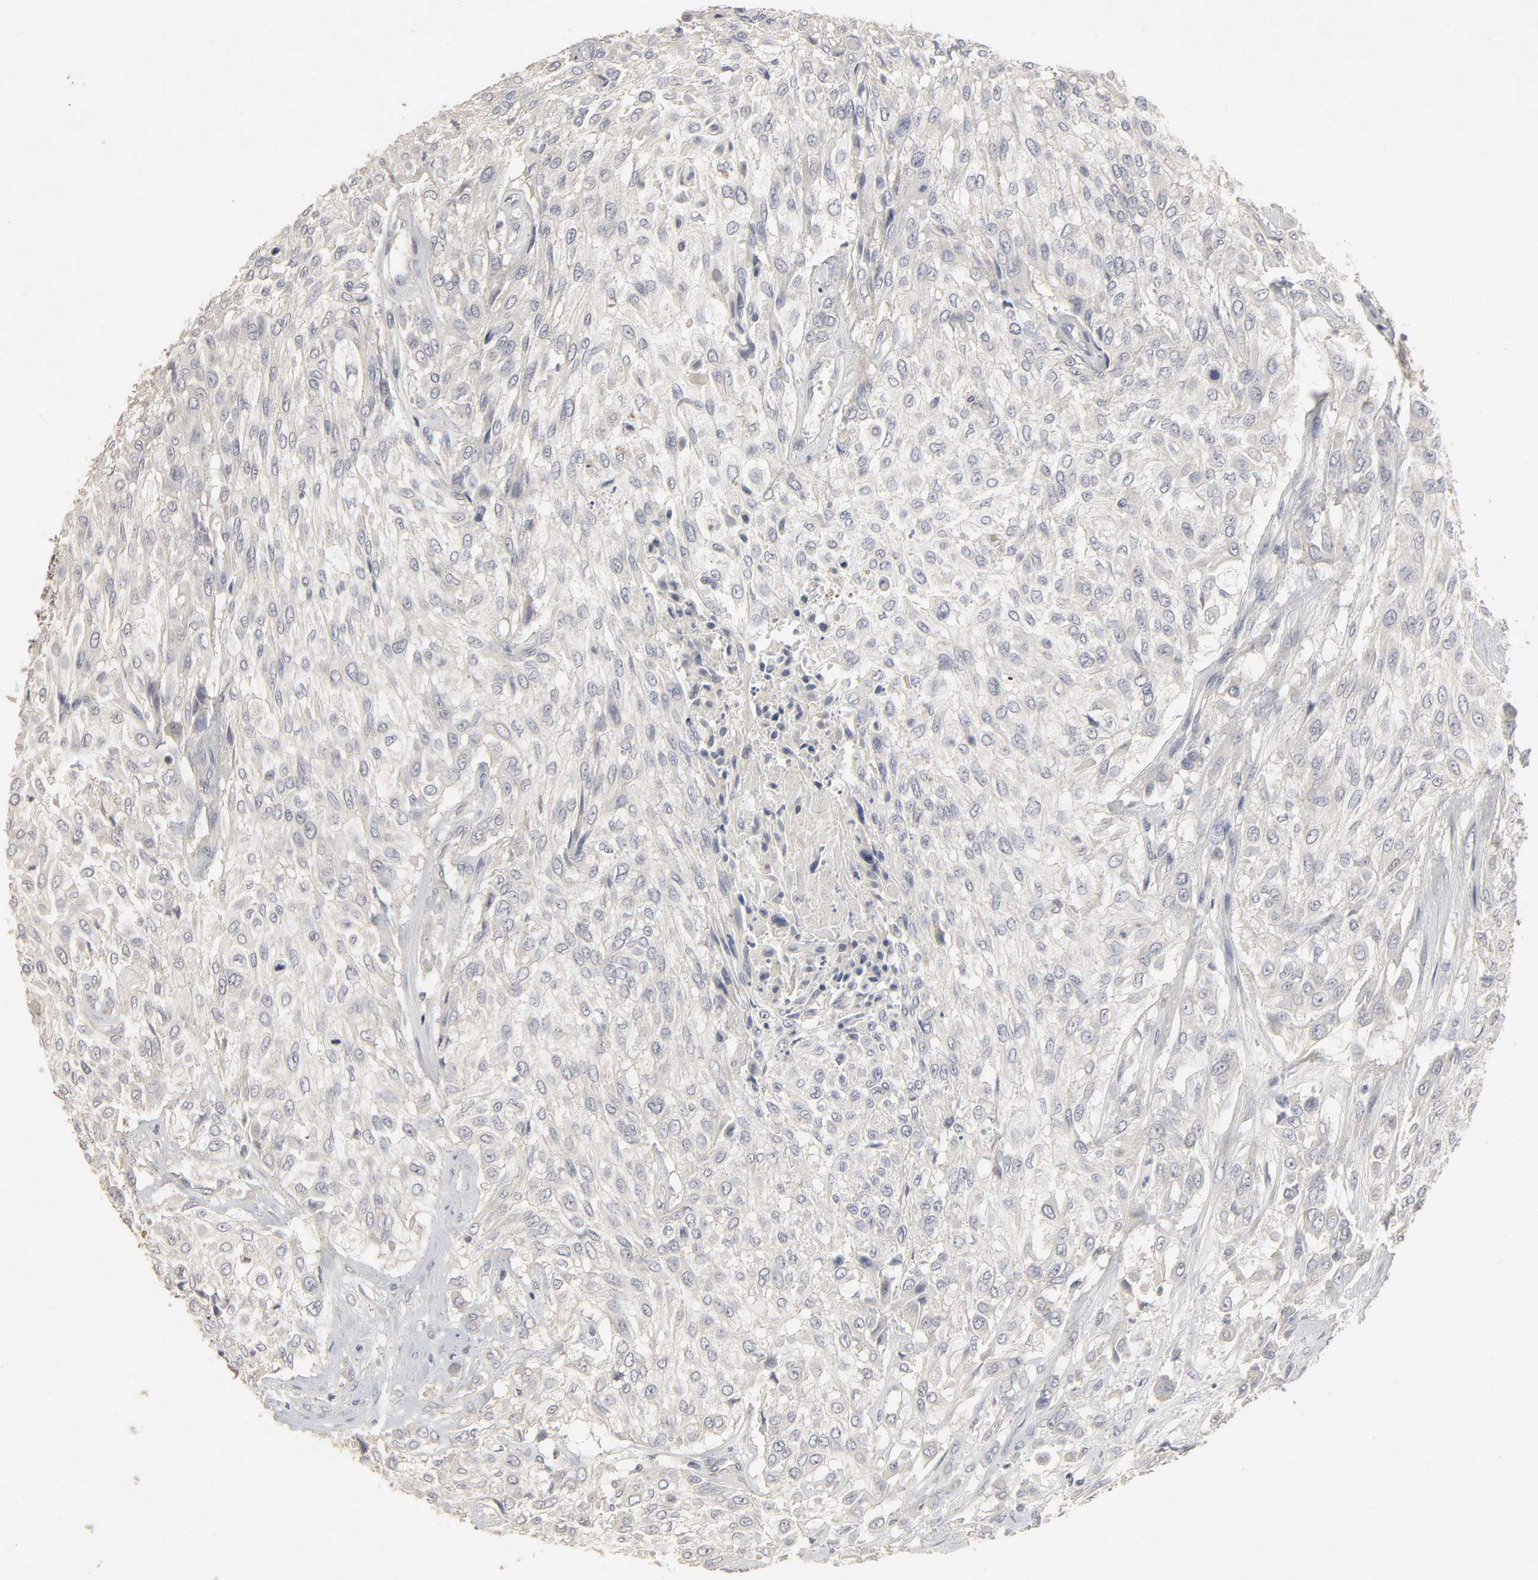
{"staining": {"intensity": "negative", "quantity": "none", "location": "none"}, "tissue": "urothelial cancer", "cell_type": "Tumor cells", "image_type": "cancer", "snomed": [{"axis": "morphology", "description": "Urothelial carcinoma, High grade"}, {"axis": "topography", "description": "Urinary bladder"}], "caption": "An immunohistochemistry micrograph of urothelial carcinoma (high-grade) is shown. There is no staining in tumor cells of urothelial carcinoma (high-grade).", "gene": "SLC10A2", "patient": {"sex": "male", "age": 57}}